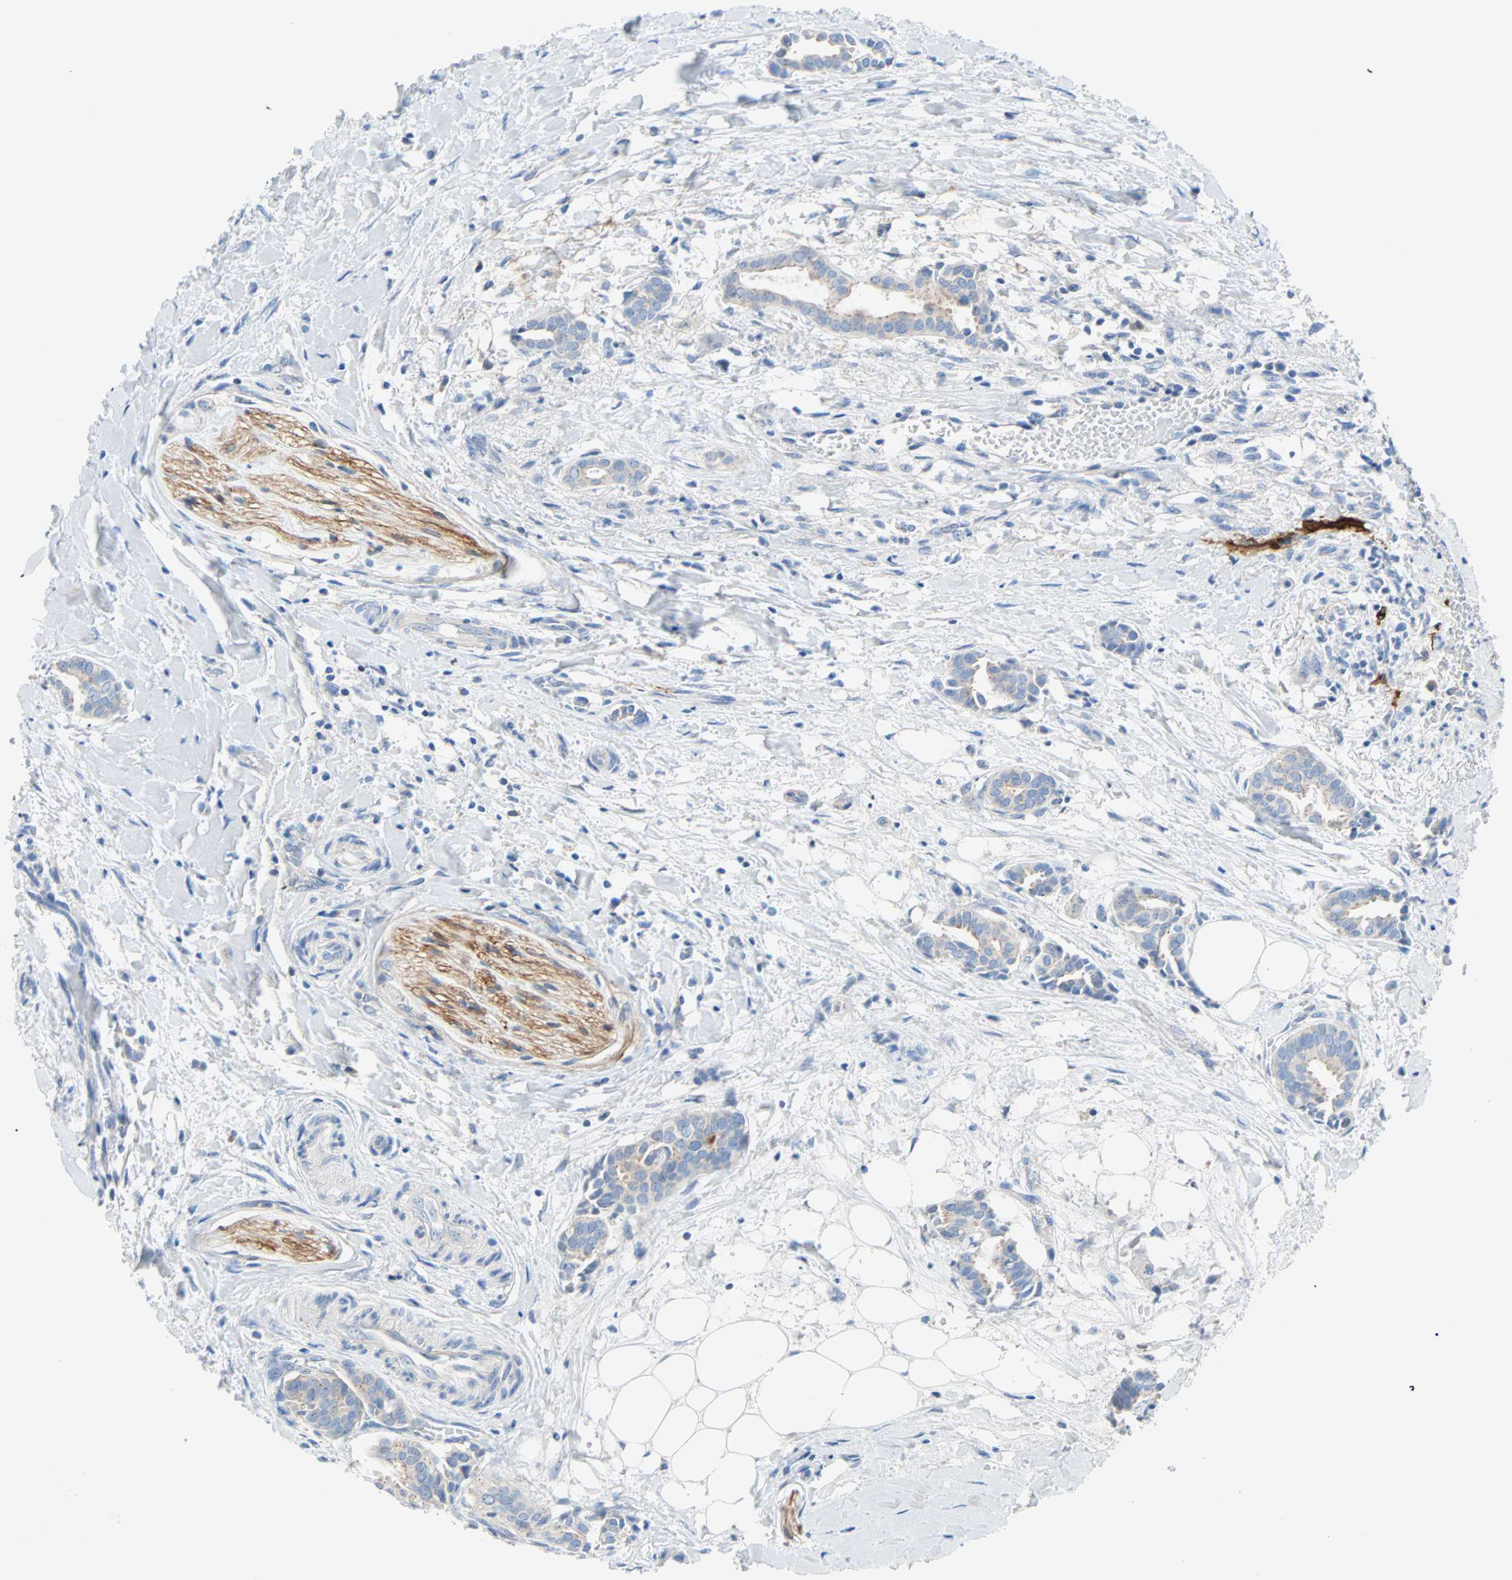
{"staining": {"intensity": "negative", "quantity": "none", "location": "none"}, "tissue": "head and neck cancer", "cell_type": "Tumor cells", "image_type": "cancer", "snomed": [{"axis": "morphology", "description": "Adenocarcinoma, NOS"}, {"axis": "topography", "description": "Salivary gland"}, {"axis": "topography", "description": "Head-Neck"}], "caption": "Histopathology image shows no significant protein expression in tumor cells of adenocarcinoma (head and neck).", "gene": "PDPN", "patient": {"sex": "female", "age": 59}}